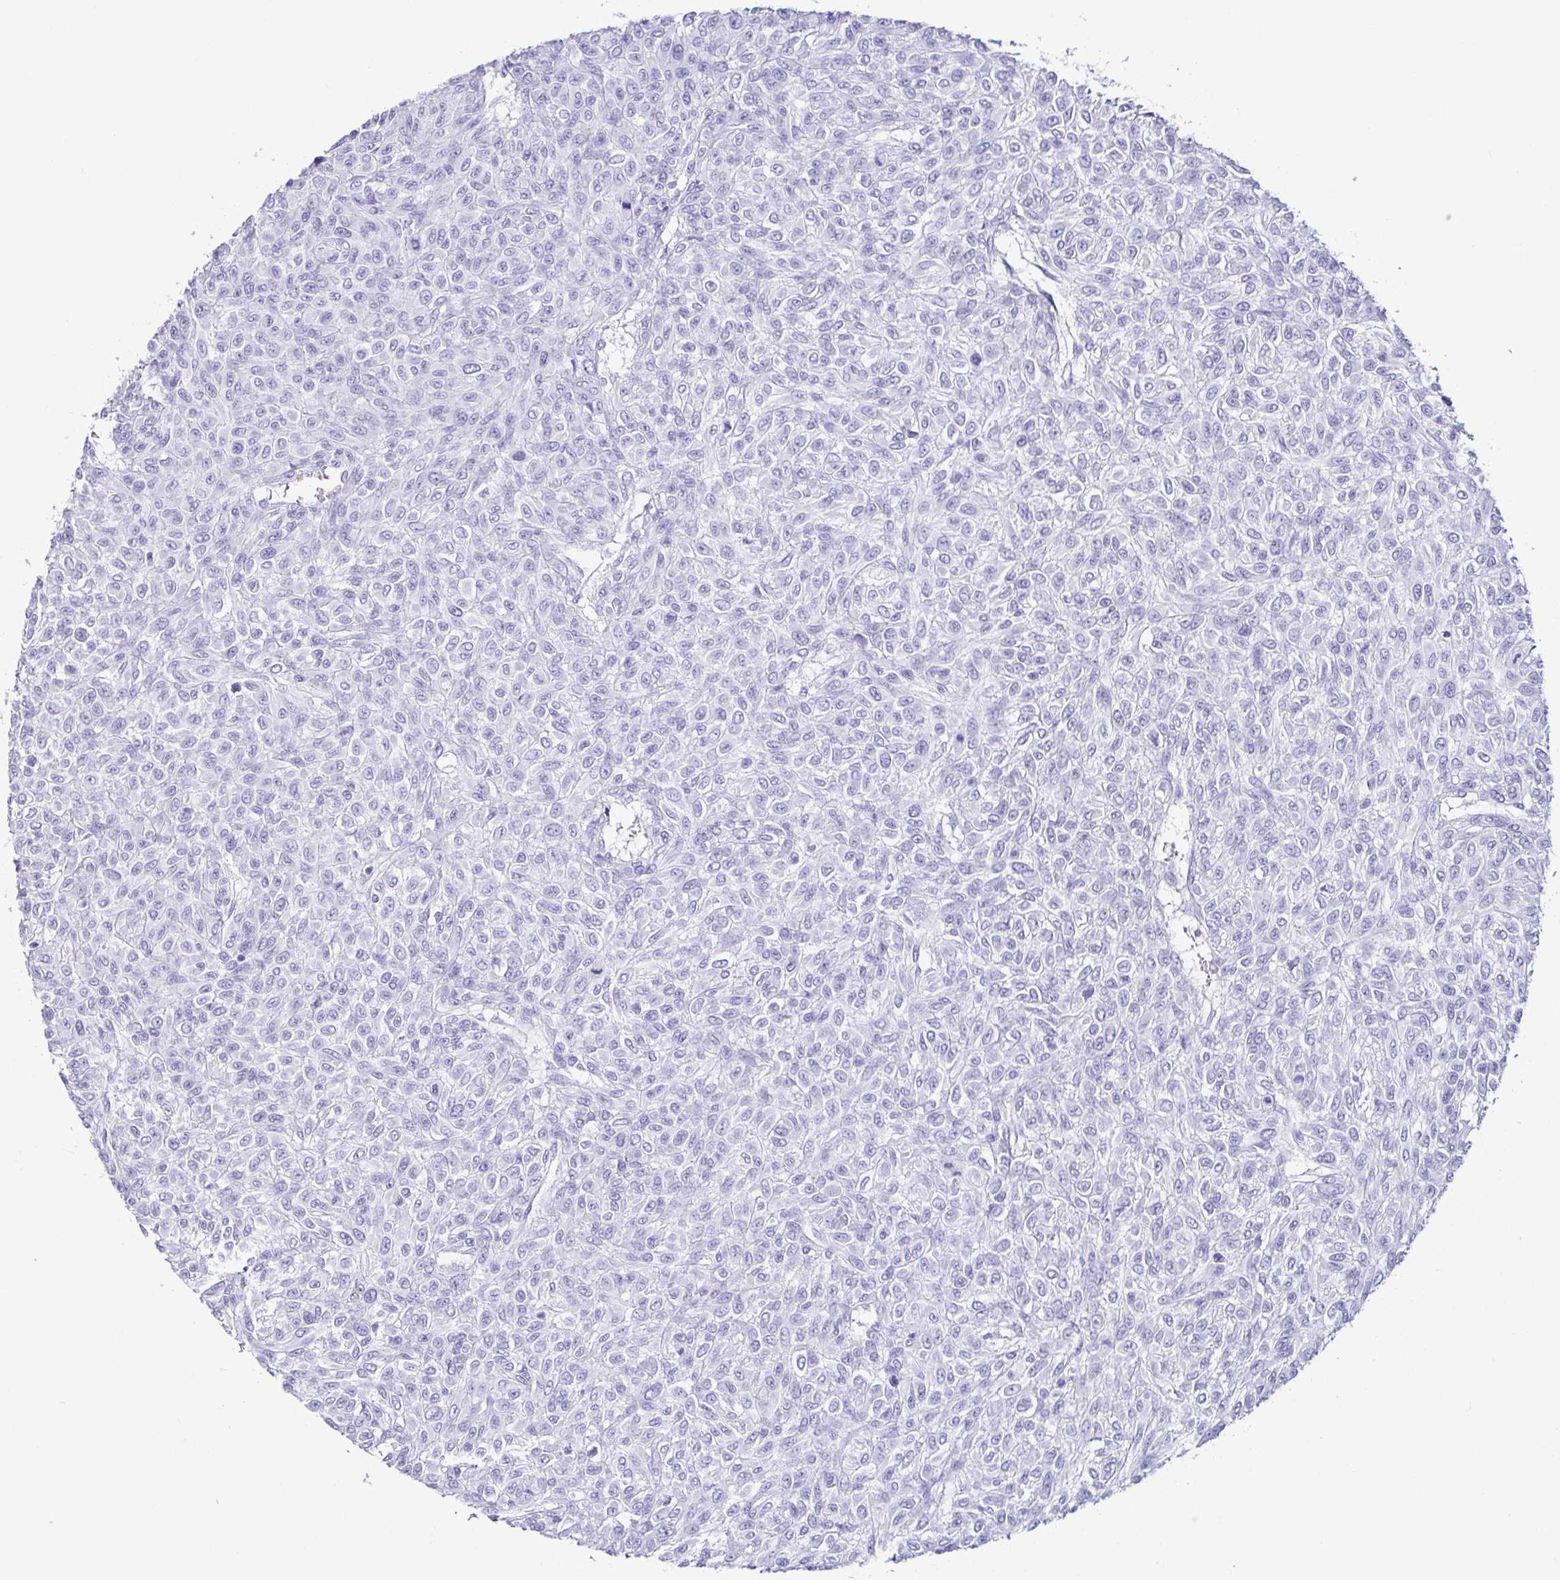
{"staining": {"intensity": "negative", "quantity": "none", "location": "none"}, "tissue": "renal cancer", "cell_type": "Tumor cells", "image_type": "cancer", "snomed": [{"axis": "morphology", "description": "Adenocarcinoma, NOS"}, {"axis": "topography", "description": "Kidney"}], "caption": "Image shows no protein positivity in tumor cells of renal cancer tissue.", "gene": "CD164L2", "patient": {"sex": "male", "age": 58}}